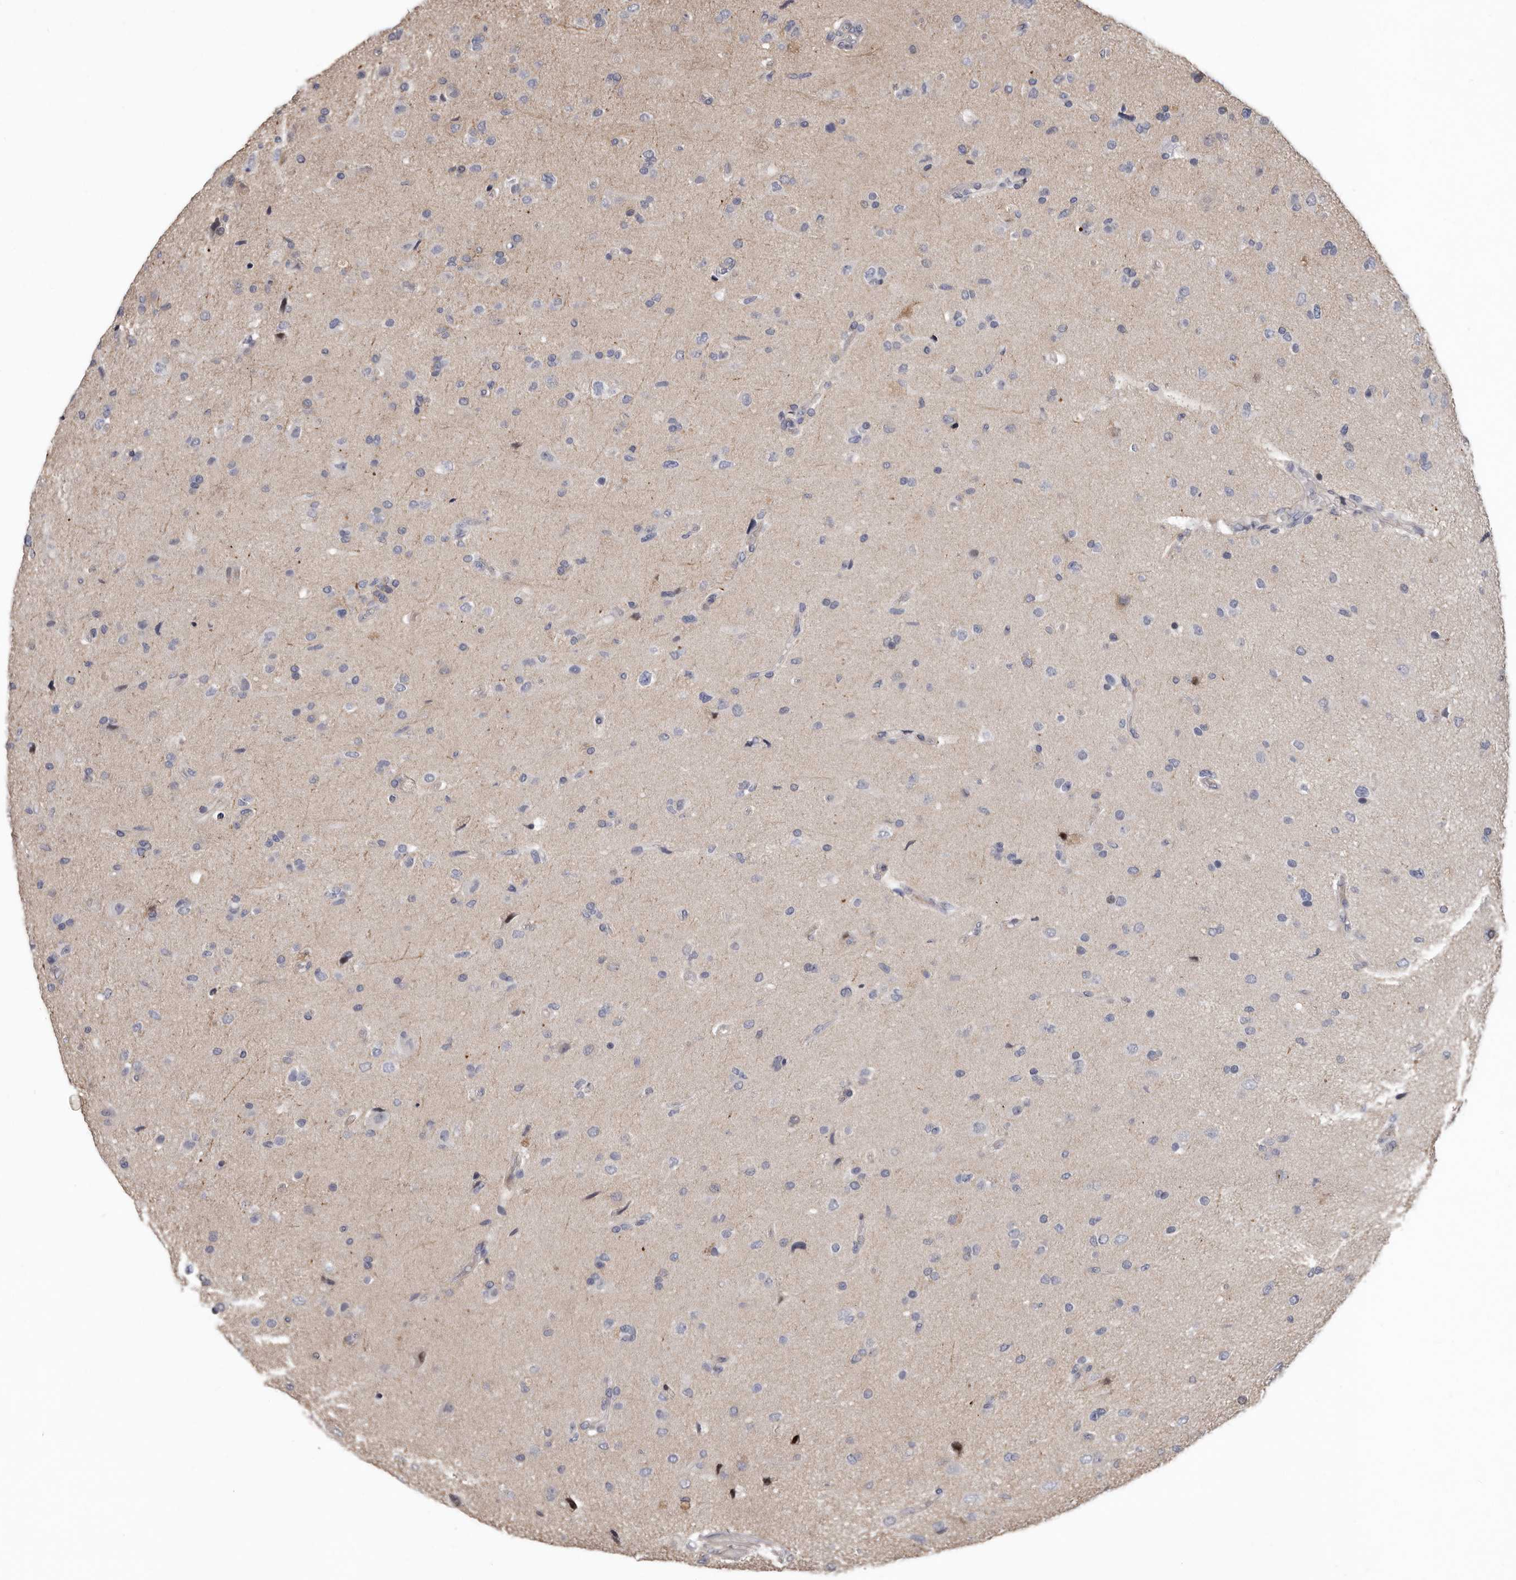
{"staining": {"intensity": "negative", "quantity": "none", "location": "none"}, "tissue": "glioma", "cell_type": "Tumor cells", "image_type": "cancer", "snomed": [{"axis": "morphology", "description": "Glioma, malignant, High grade"}, {"axis": "topography", "description": "Brain"}], "caption": "Glioma was stained to show a protein in brown. There is no significant staining in tumor cells. (Brightfield microscopy of DAB (3,3'-diaminobenzidine) IHC at high magnification).", "gene": "RNF217", "patient": {"sex": "male", "age": 72}}